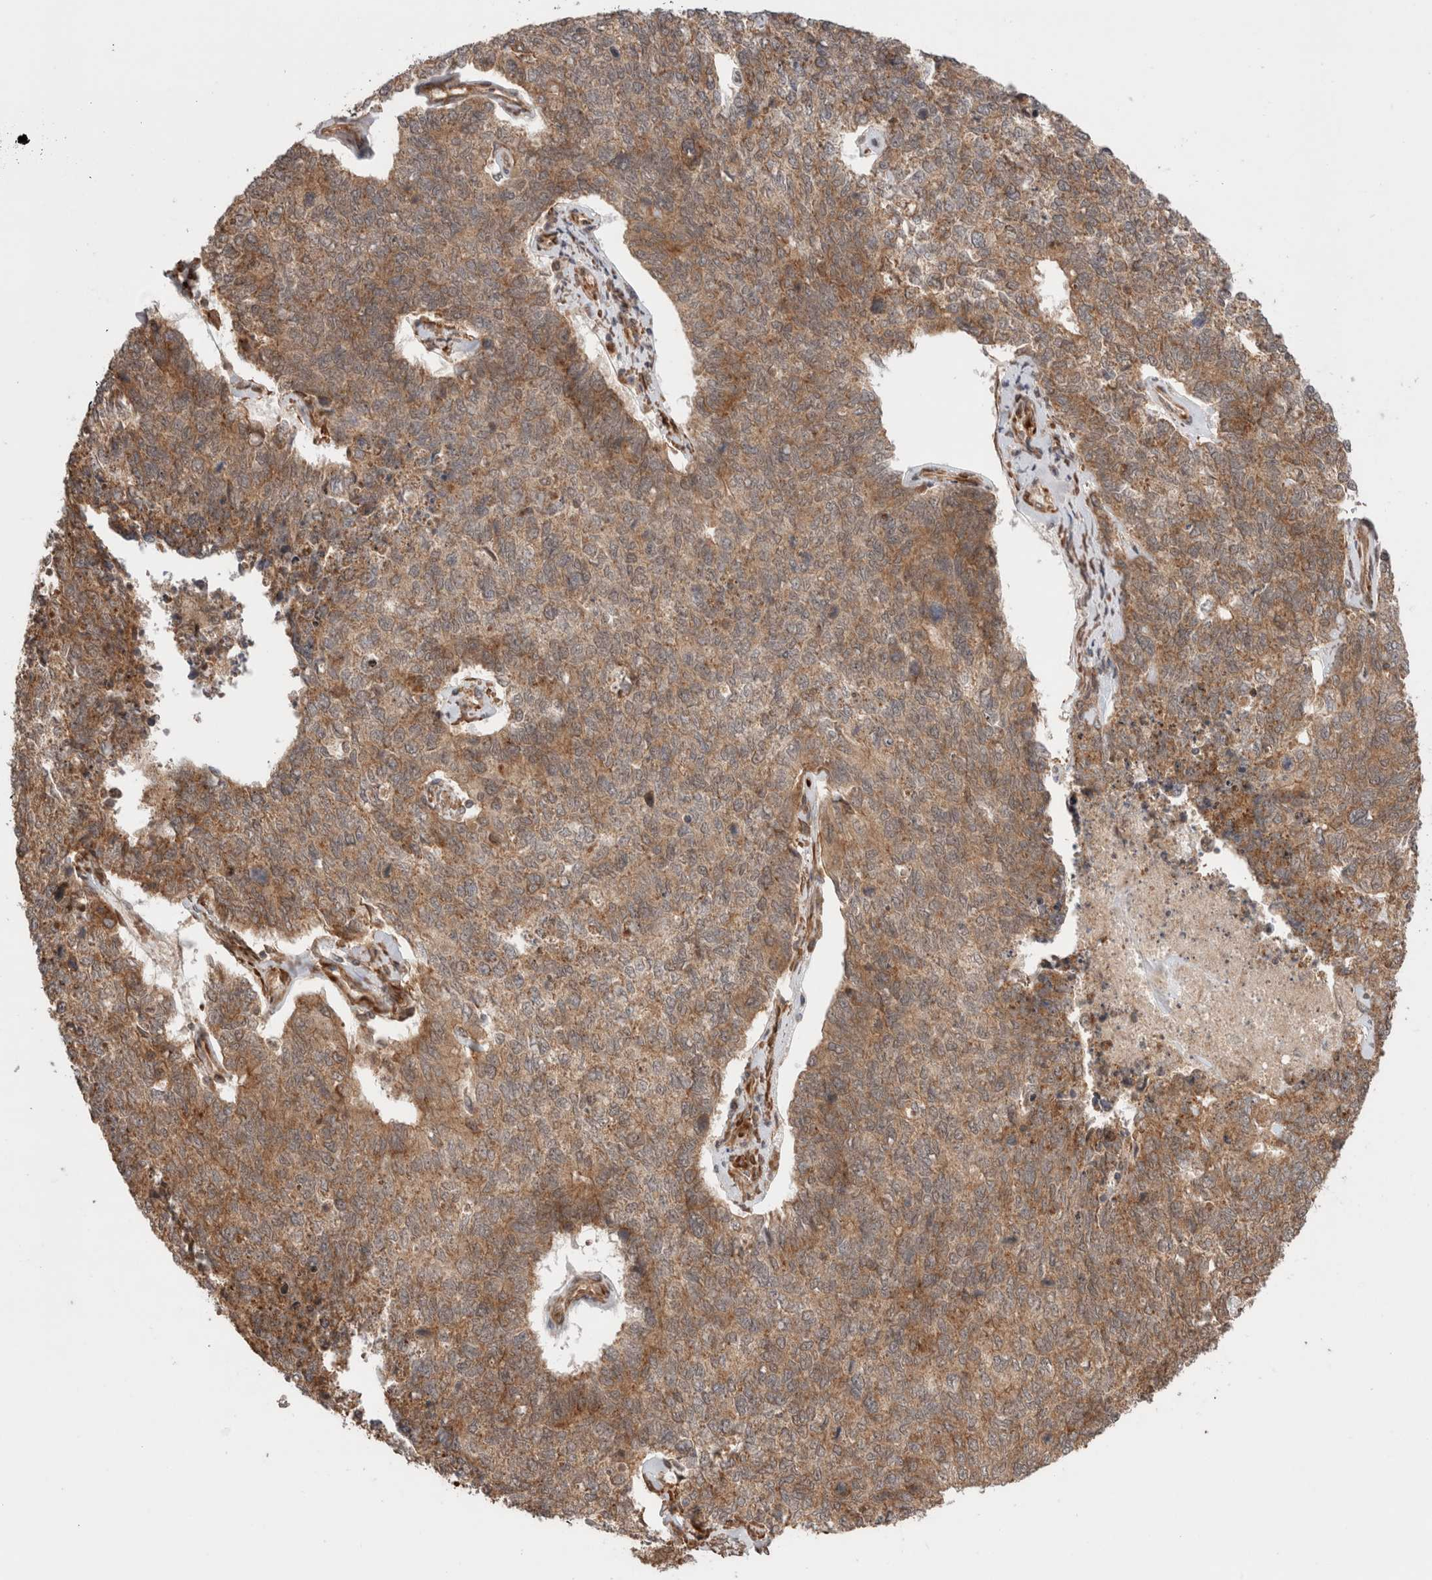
{"staining": {"intensity": "moderate", "quantity": ">75%", "location": "cytoplasmic/membranous"}, "tissue": "cervical cancer", "cell_type": "Tumor cells", "image_type": "cancer", "snomed": [{"axis": "morphology", "description": "Squamous cell carcinoma, NOS"}, {"axis": "topography", "description": "Cervix"}], "caption": "Immunohistochemistry (IHC) histopathology image of neoplastic tissue: cervical cancer stained using immunohistochemistry (IHC) demonstrates medium levels of moderate protein expression localized specifically in the cytoplasmic/membranous of tumor cells, appearing as a cytoplasmic/membranous brown color.", "gene": "ZNF649", "patient": {"sex": "female", "age": 63}}